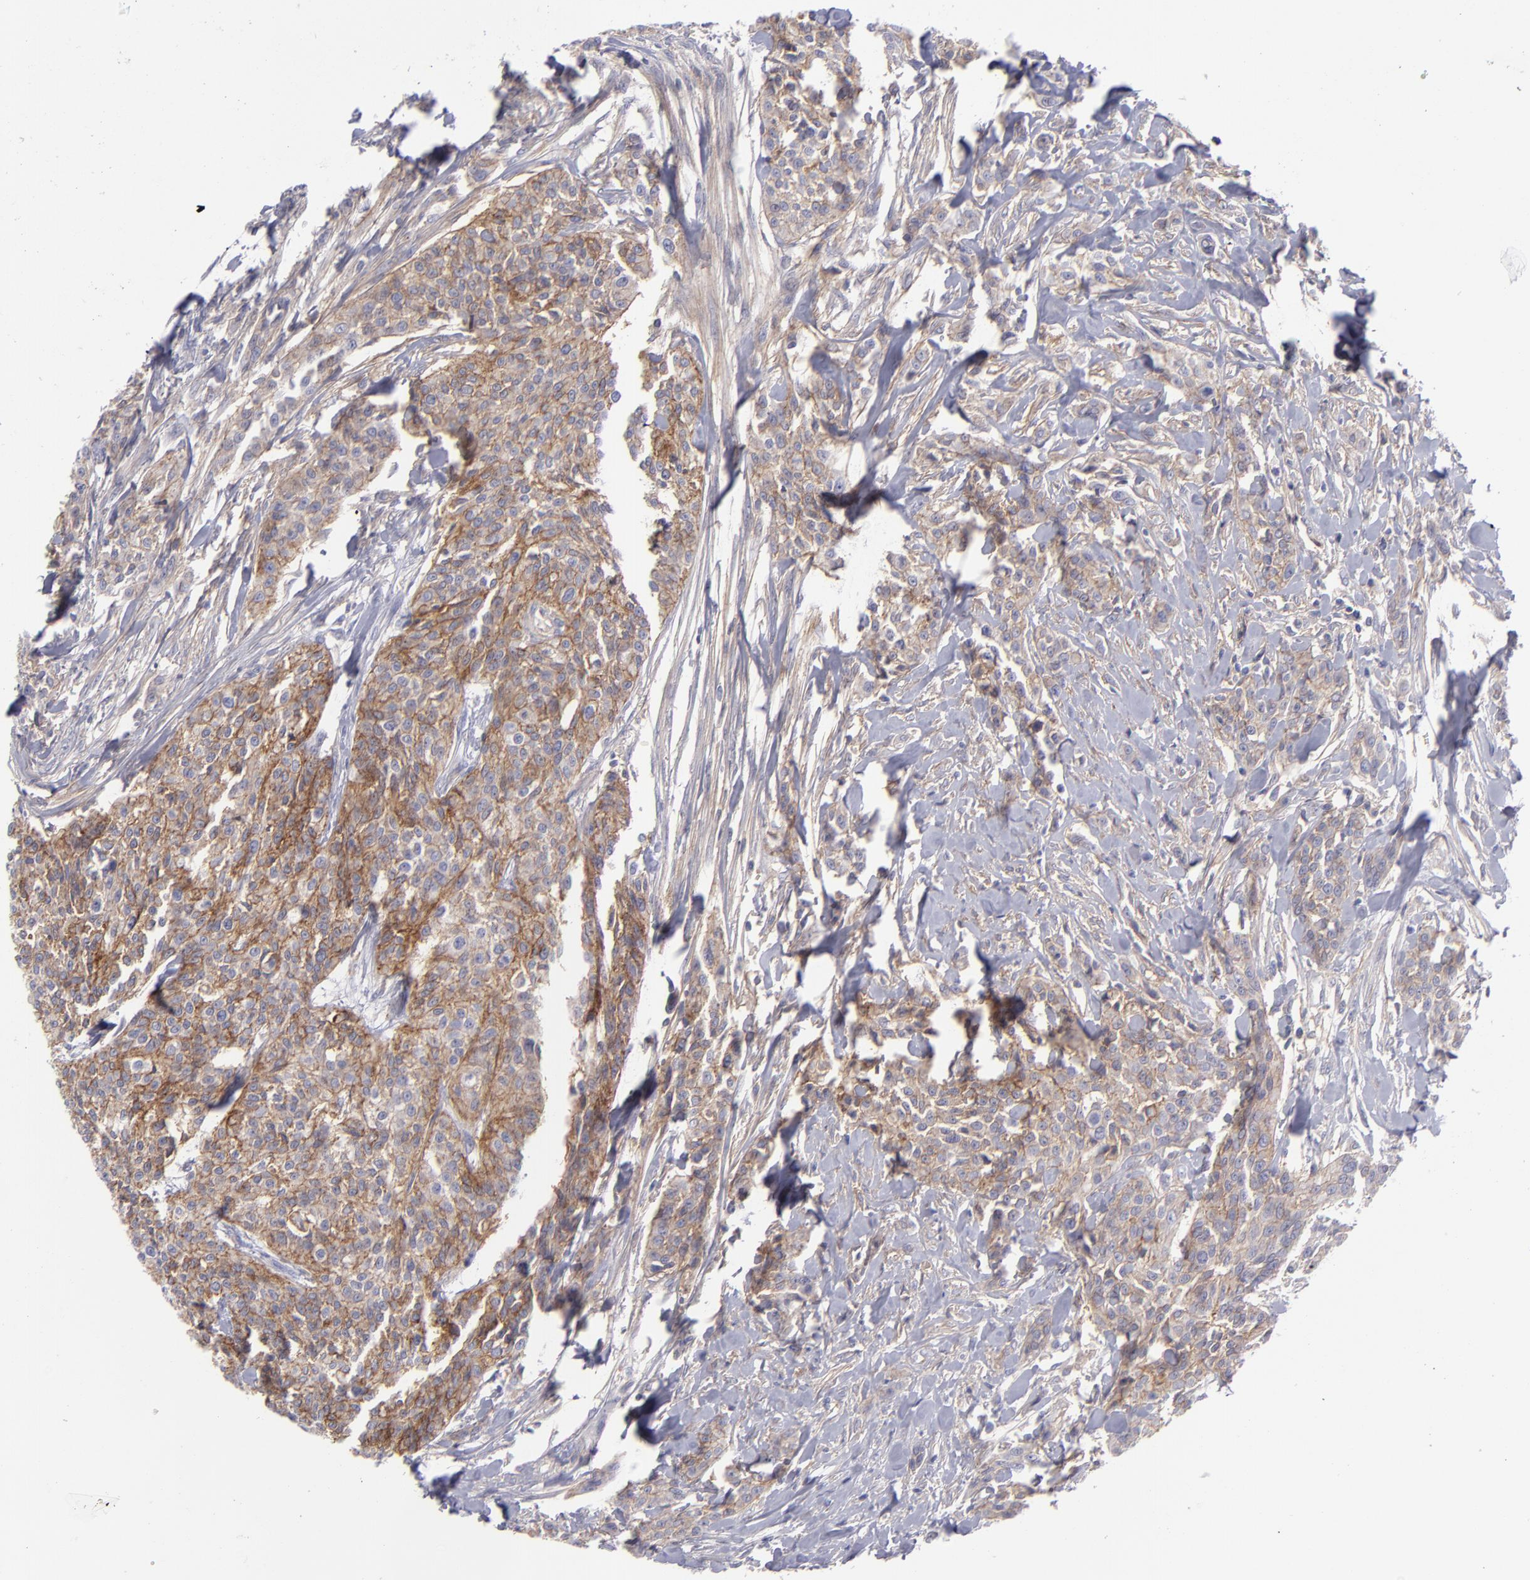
{"staining": {"intensity": "moderate", "quantity": ">75%", "location": "cytoplasmic/membranous"}, "tissue": "urothelial cancer", "cell_type": "Tumor cells", "image_type": "cancer", "snomed": [{"axis": "morphology", "description": "Urothelial carcinoma, High grade"}, {"axis": "topography", "description": "Urinary bladder"}], "caption": "Human urothelial carcinoma (high-grade) stained with a protein marker reveals moderate staining in tumor cells.", "gene": "BSG", "patient": {"sex": "male", "age": 56}}